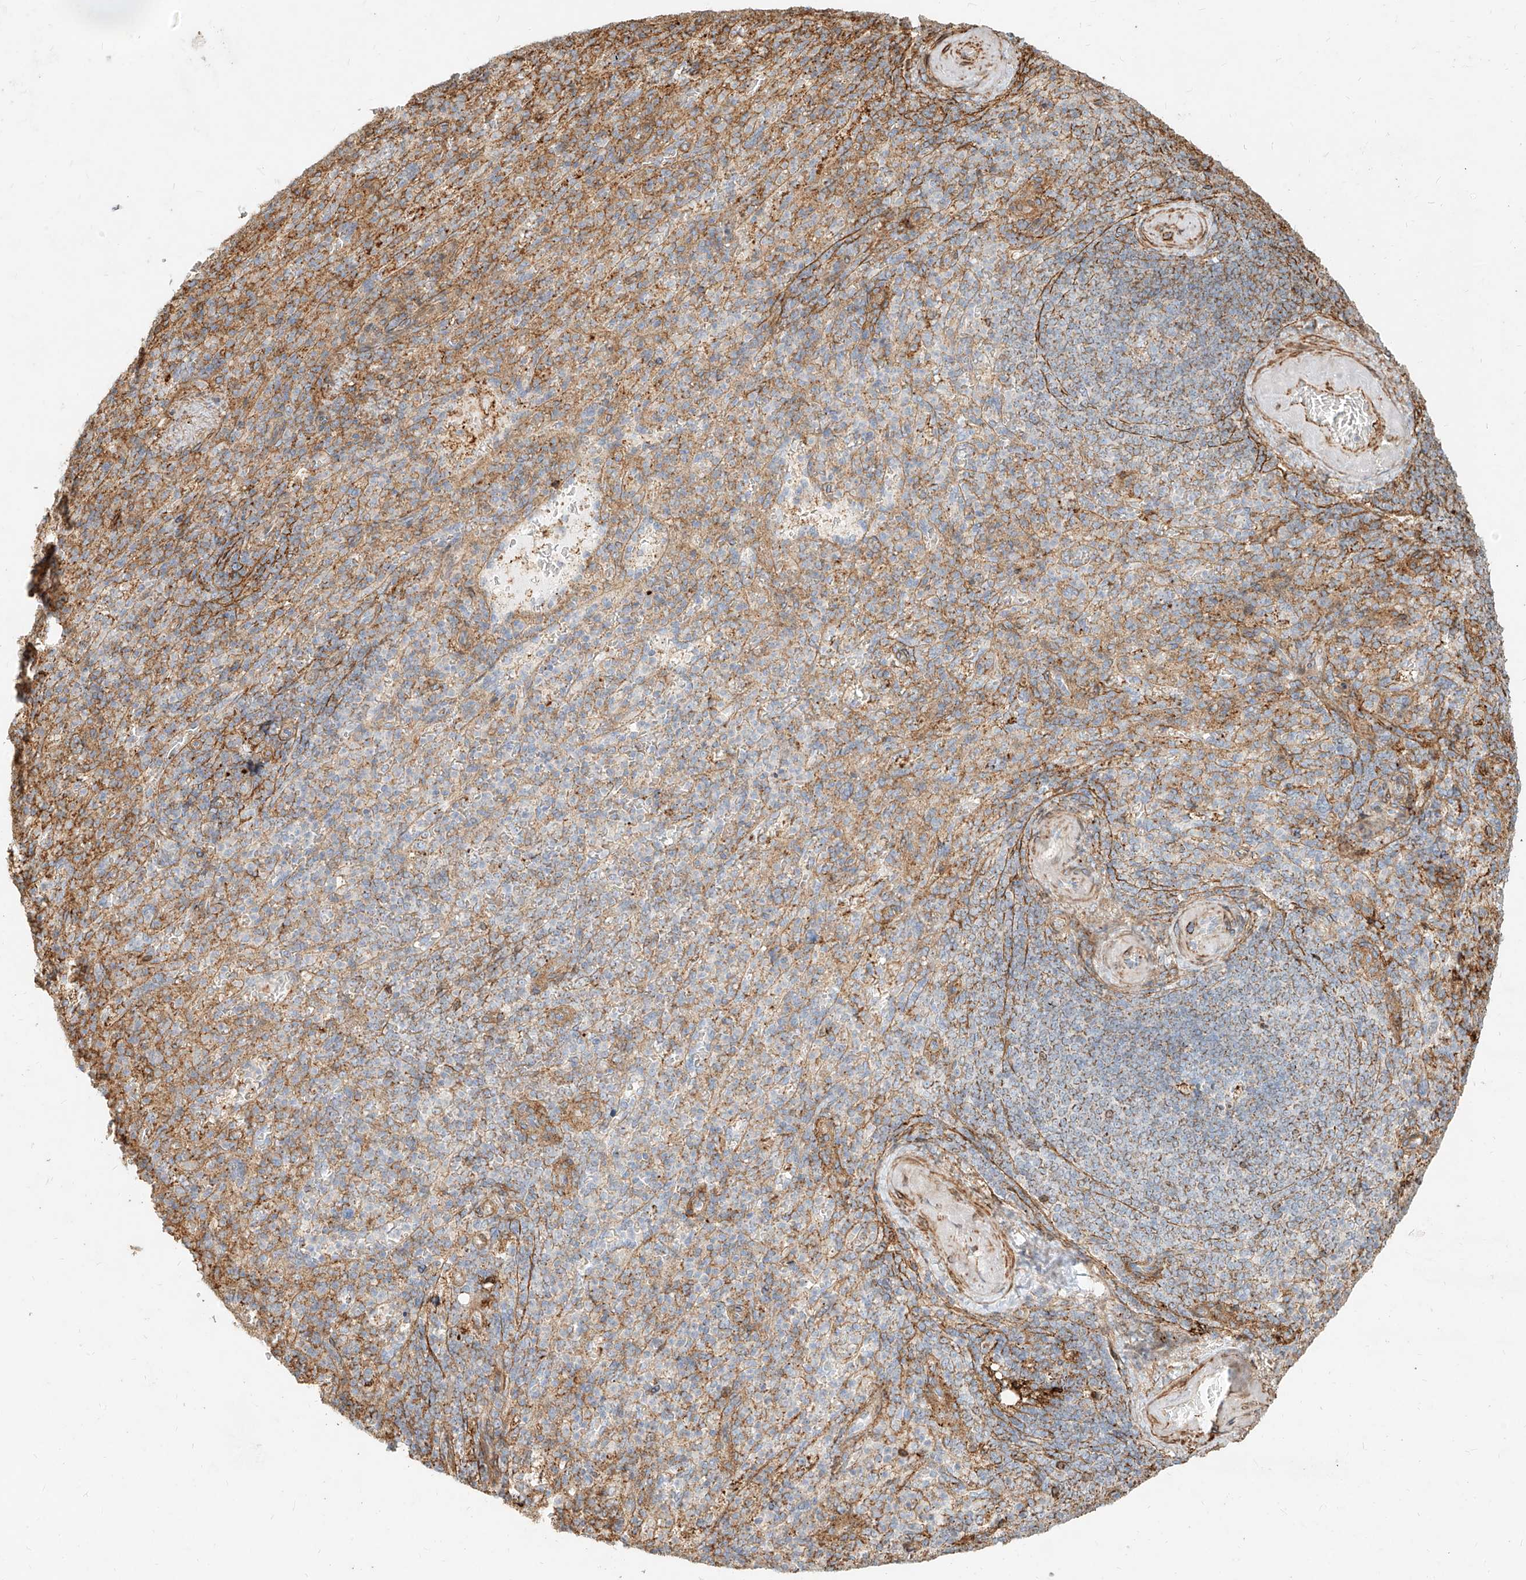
{"staining": {"intensity": "weak", "quantity": "25%-75%", "location": "cytoplasmic/membranous"}, "tissue": "spleen", "cell_type": "Cells in red pulp", "image_type": "normal", "snomed": [{"axis": "morphology", "description": "Normal tissue, NOS"}, {"axis": "topography", "description": "Spleen"}], "caption": "DAB immunohistochemical staining of normal spleen shows weak cytoplasmic/membranous protein staining in approximately 25%-75% of cells in red pulp.", "gene": "MTX2", "patient": {"sex": "female", "age": 74}}